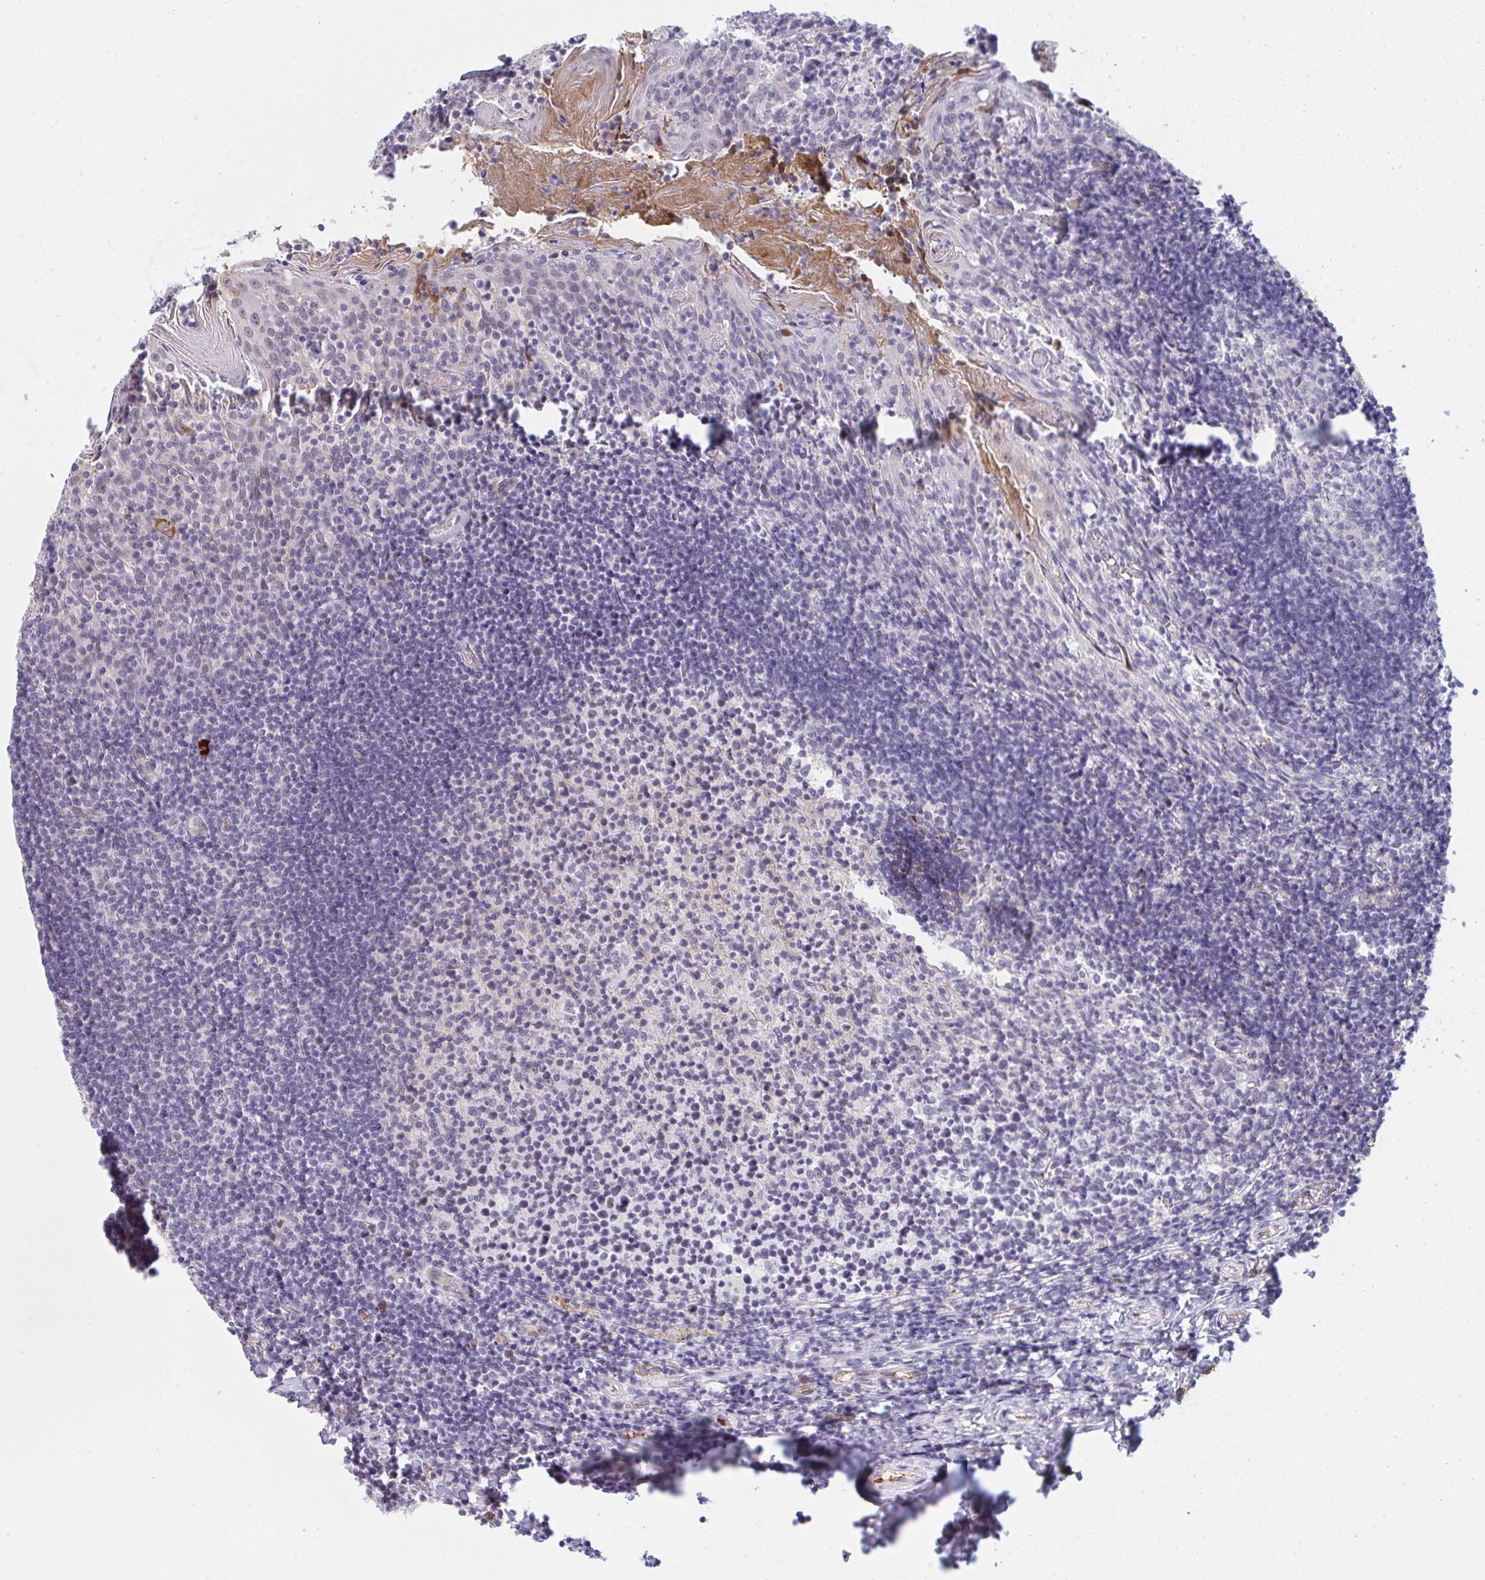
{"staining": {"intensity": "negative", "quantity": "none", "location": "none"}, "tissue": "tonsil", "cell_type": "Germinal center cells", "image_type": "normal", "snomed": [{"axis": "morphology", "description": "Normal tissue, NOS"}, {"axis": "topography", "description": "Tonsil"}], "caption": "The image exhibits no significant expression in germinal center cells of tonsil.", "gene": "DSCAML1", "patient": {"sex": "female", "age": 10}}